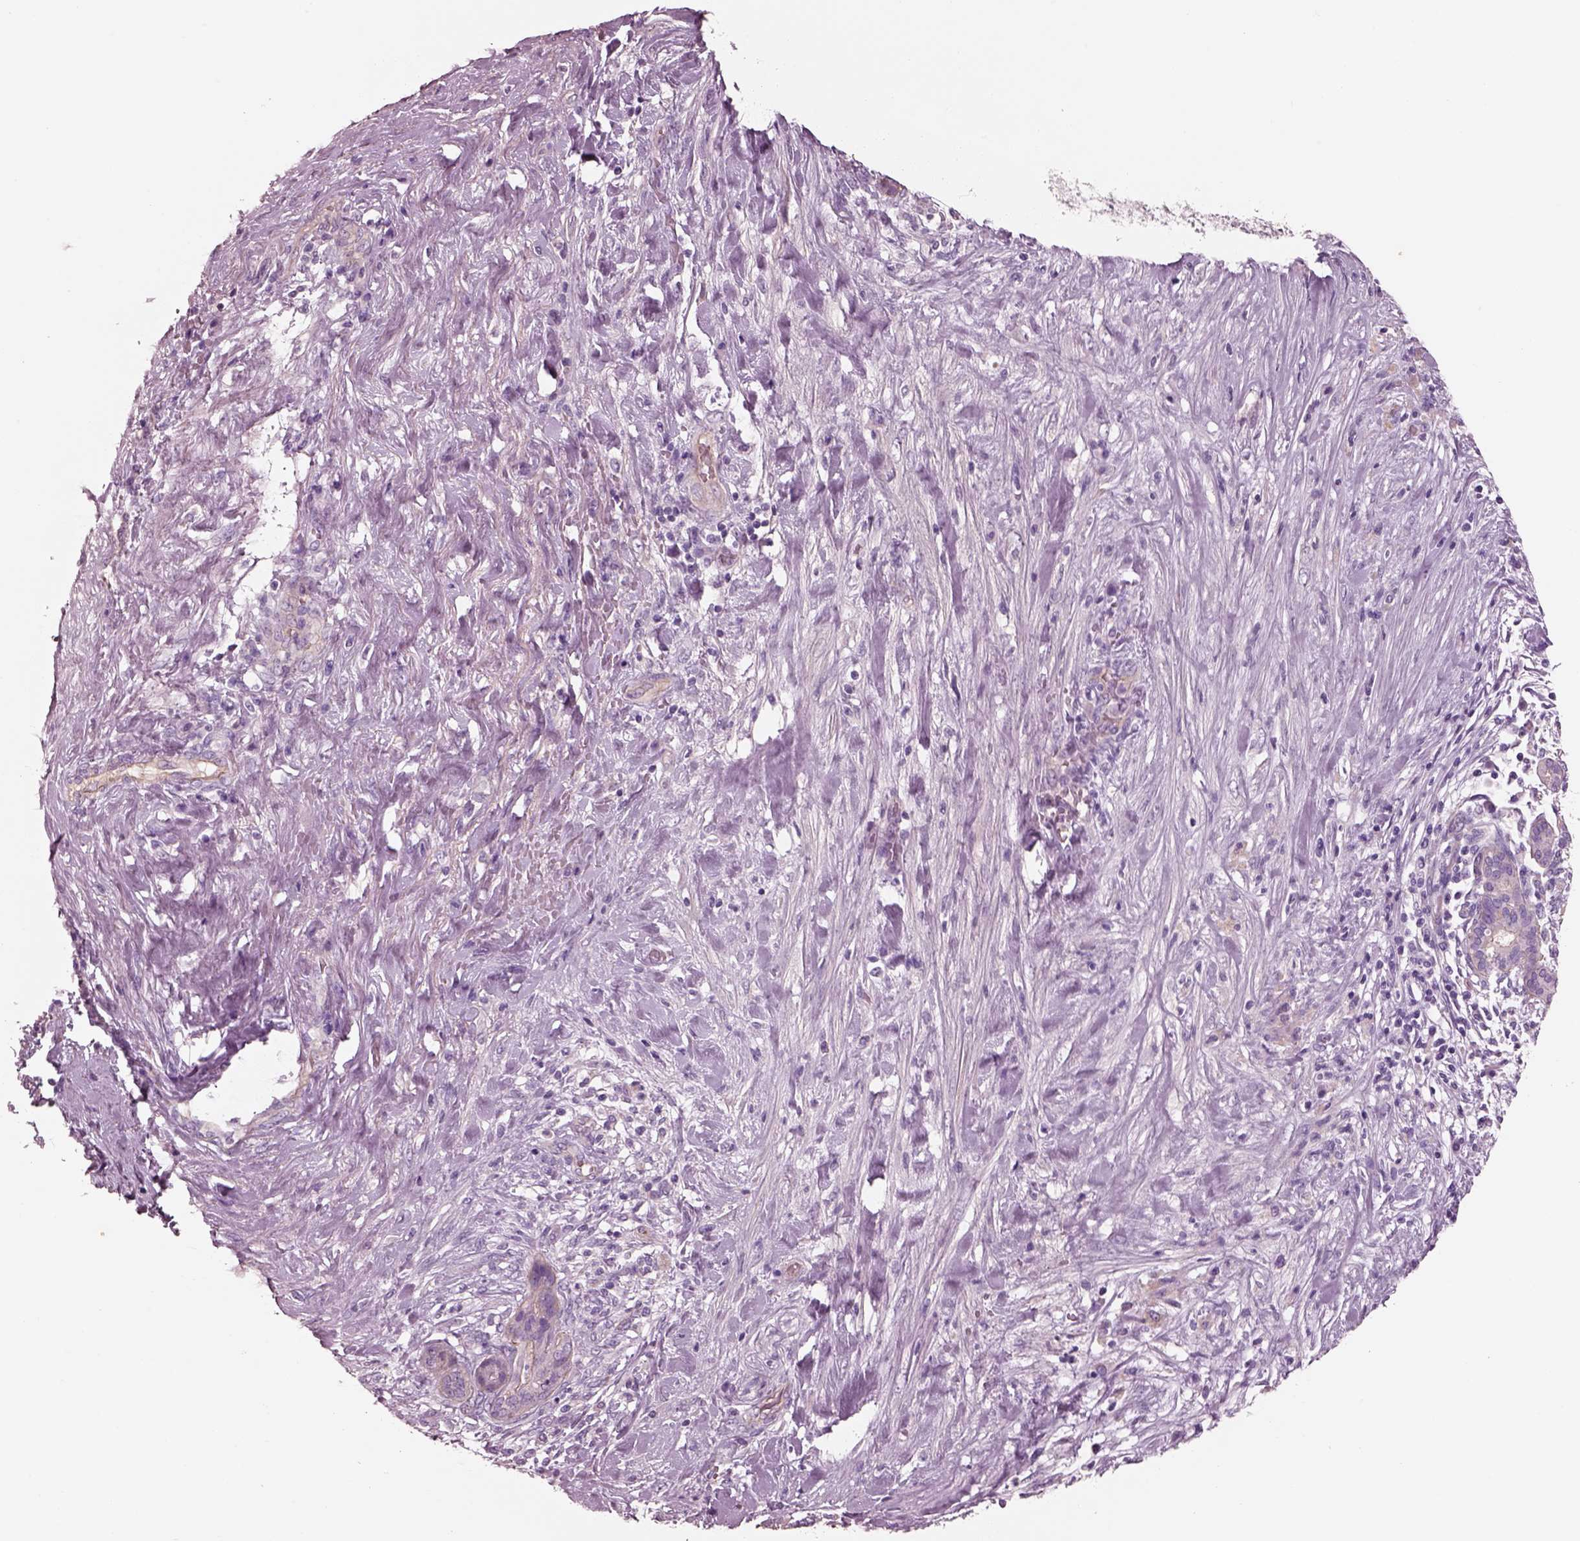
{"staining": {"intensity": "negative", "quantity": "none", "location": "none"}, "tissue": "pancreatic cancer", "cell_type": "Tumor cells", "image_type": "cancer", "snomed": [{"axis": "morphology", "description": "Adenocarcinoma, NOS"}, {"axis": "topography", "description": "Pancreas"}], "caption": "Pancreatic cancer (adenocarcinoma) stained for a protein using IHC shows no staining tumor cells.", "gene": "IGLL1", "patient": {"sex": "male", "age": 44}}